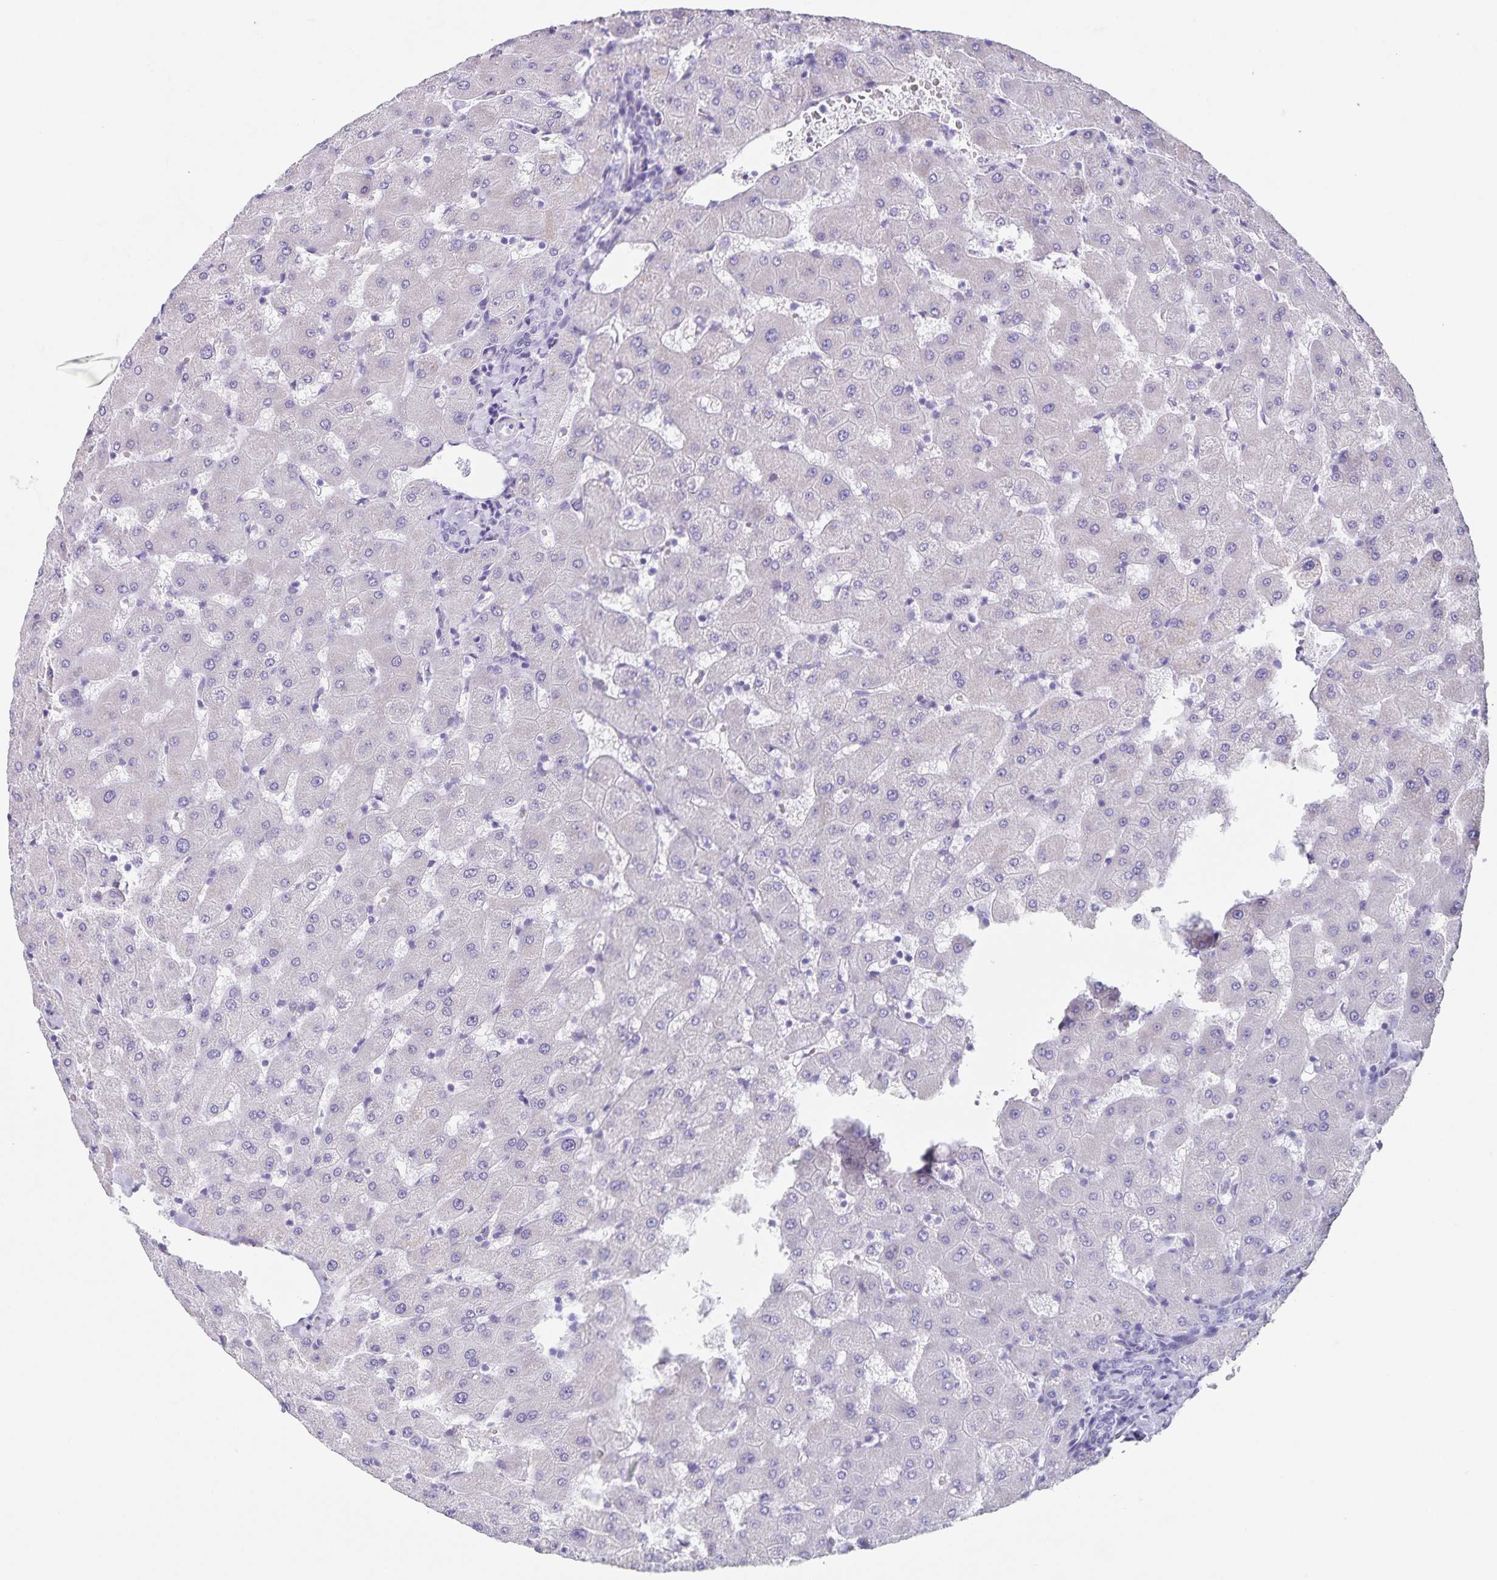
{"staining": {"intensity": "negative", "quantity": "none", "location": "none"}, "tissue": "liver", "cell_type": "Cholangiocytes", "image_type": "normal", "snomed": [{"axis": "morphology", "description": "Normal tissue, NOS"}, {"axis": "topography", "description": "Liver"}], "caption": "This histopathology image is of normal liver stained with immunohistochemistry to label a protein in brown with the nuclei are counter-stained blue. There is no staining in cholangiocytes.", "gene": "SYNM", "patient": {"sex": "female", "age": 63}}